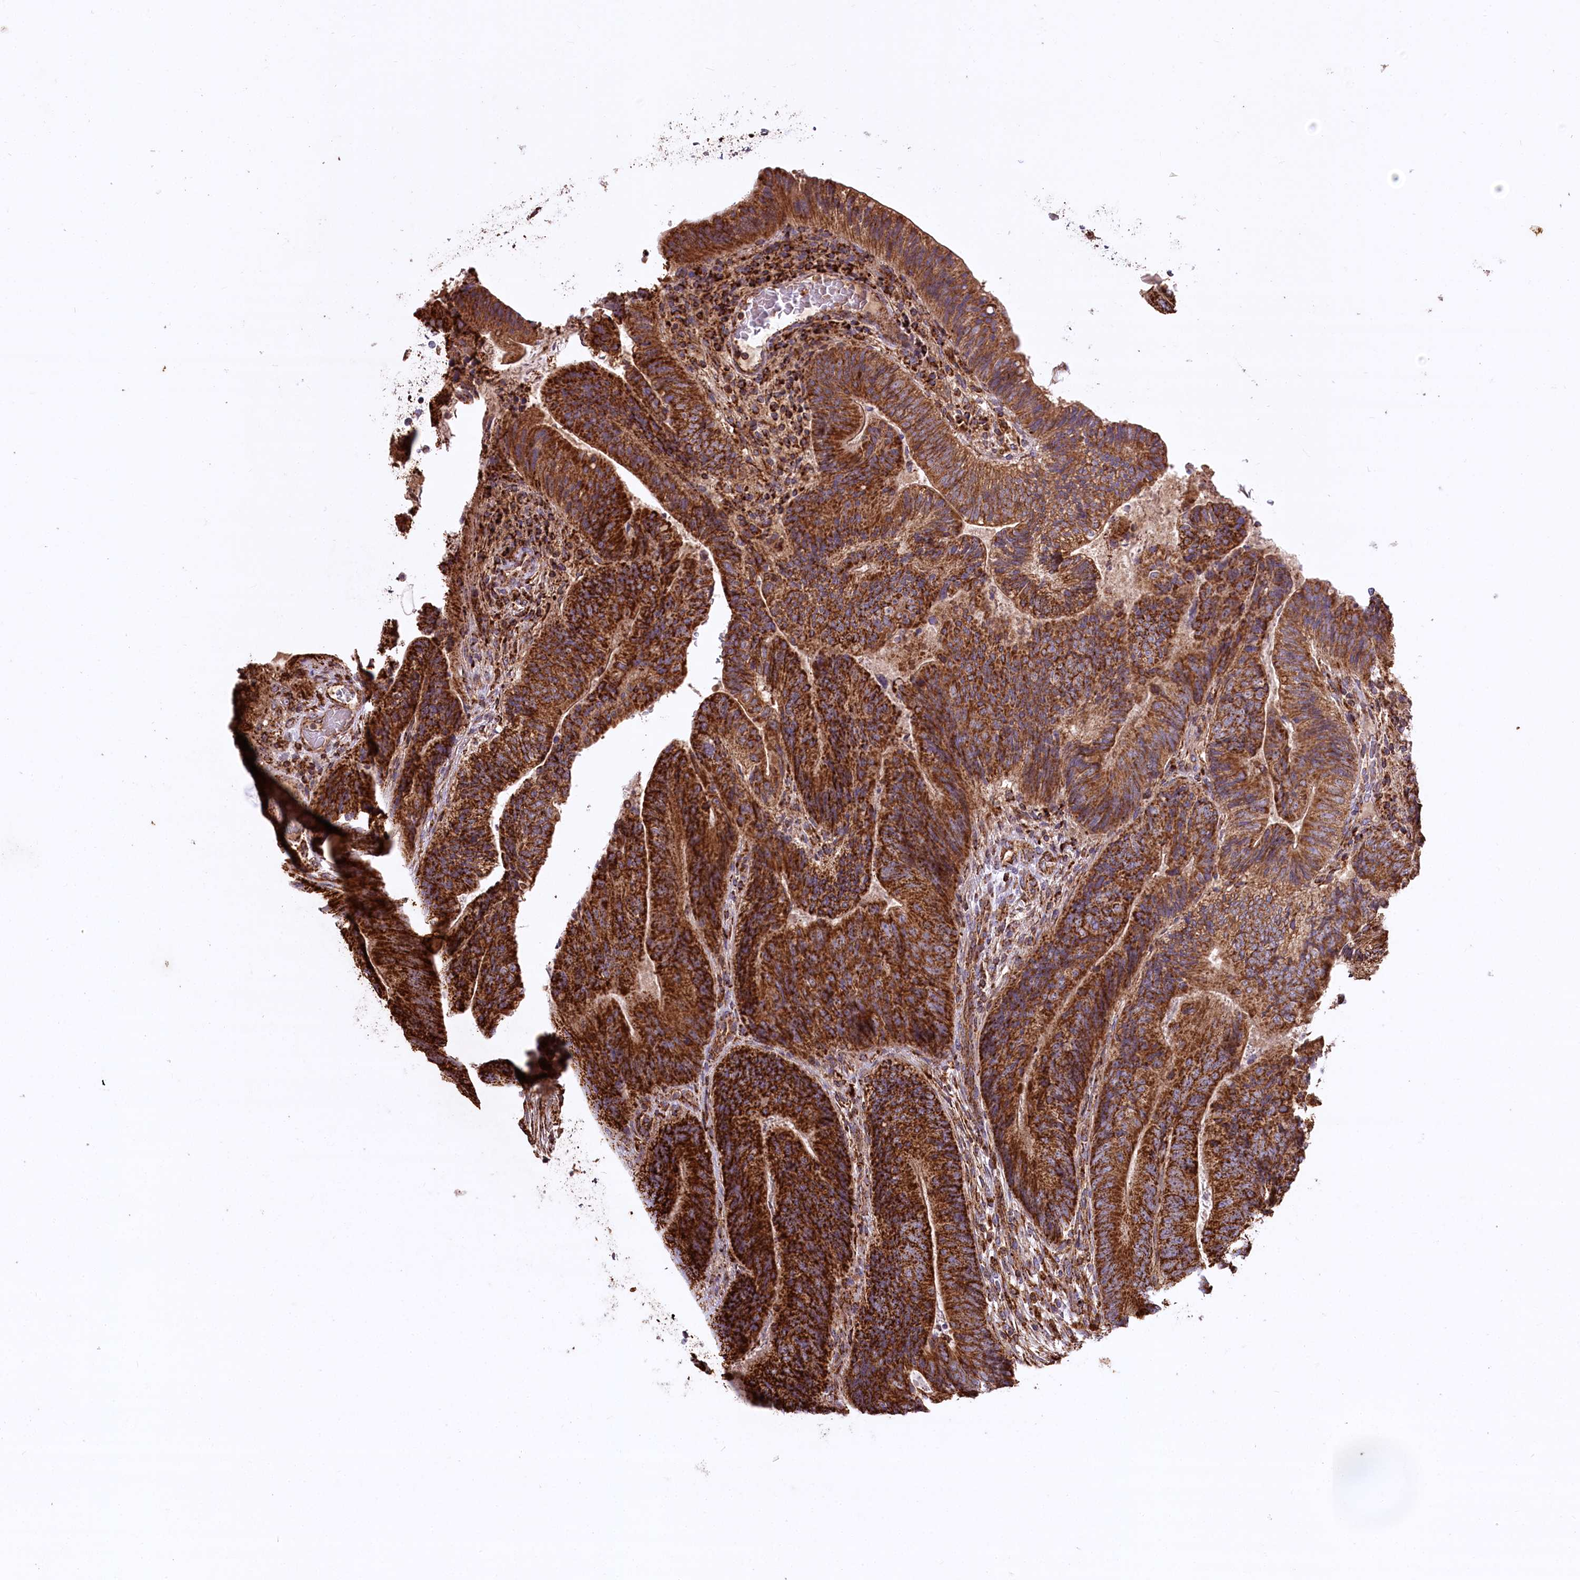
{"staining": {"intensity": "strong", "quantity": ">75%", "location": "cytoplasmic/membranous"}, "tissue": "colorectal cancer", "cell_type": "Tumor cells", "image_type": "cancer", "snomed": [{"axis": "morphology", "description": "Adenocarcinoma, NOS"}, {"axis": "topography", "description": "Colon"}], "caption": "This is a micrograph of immunohistochemistry staining of colorectal cancer, which shows strong staining in the cytoplasmic/membranous of tumor cells.", "gene": "CARD19", "patient": {"sex": "female", "age": 67}}